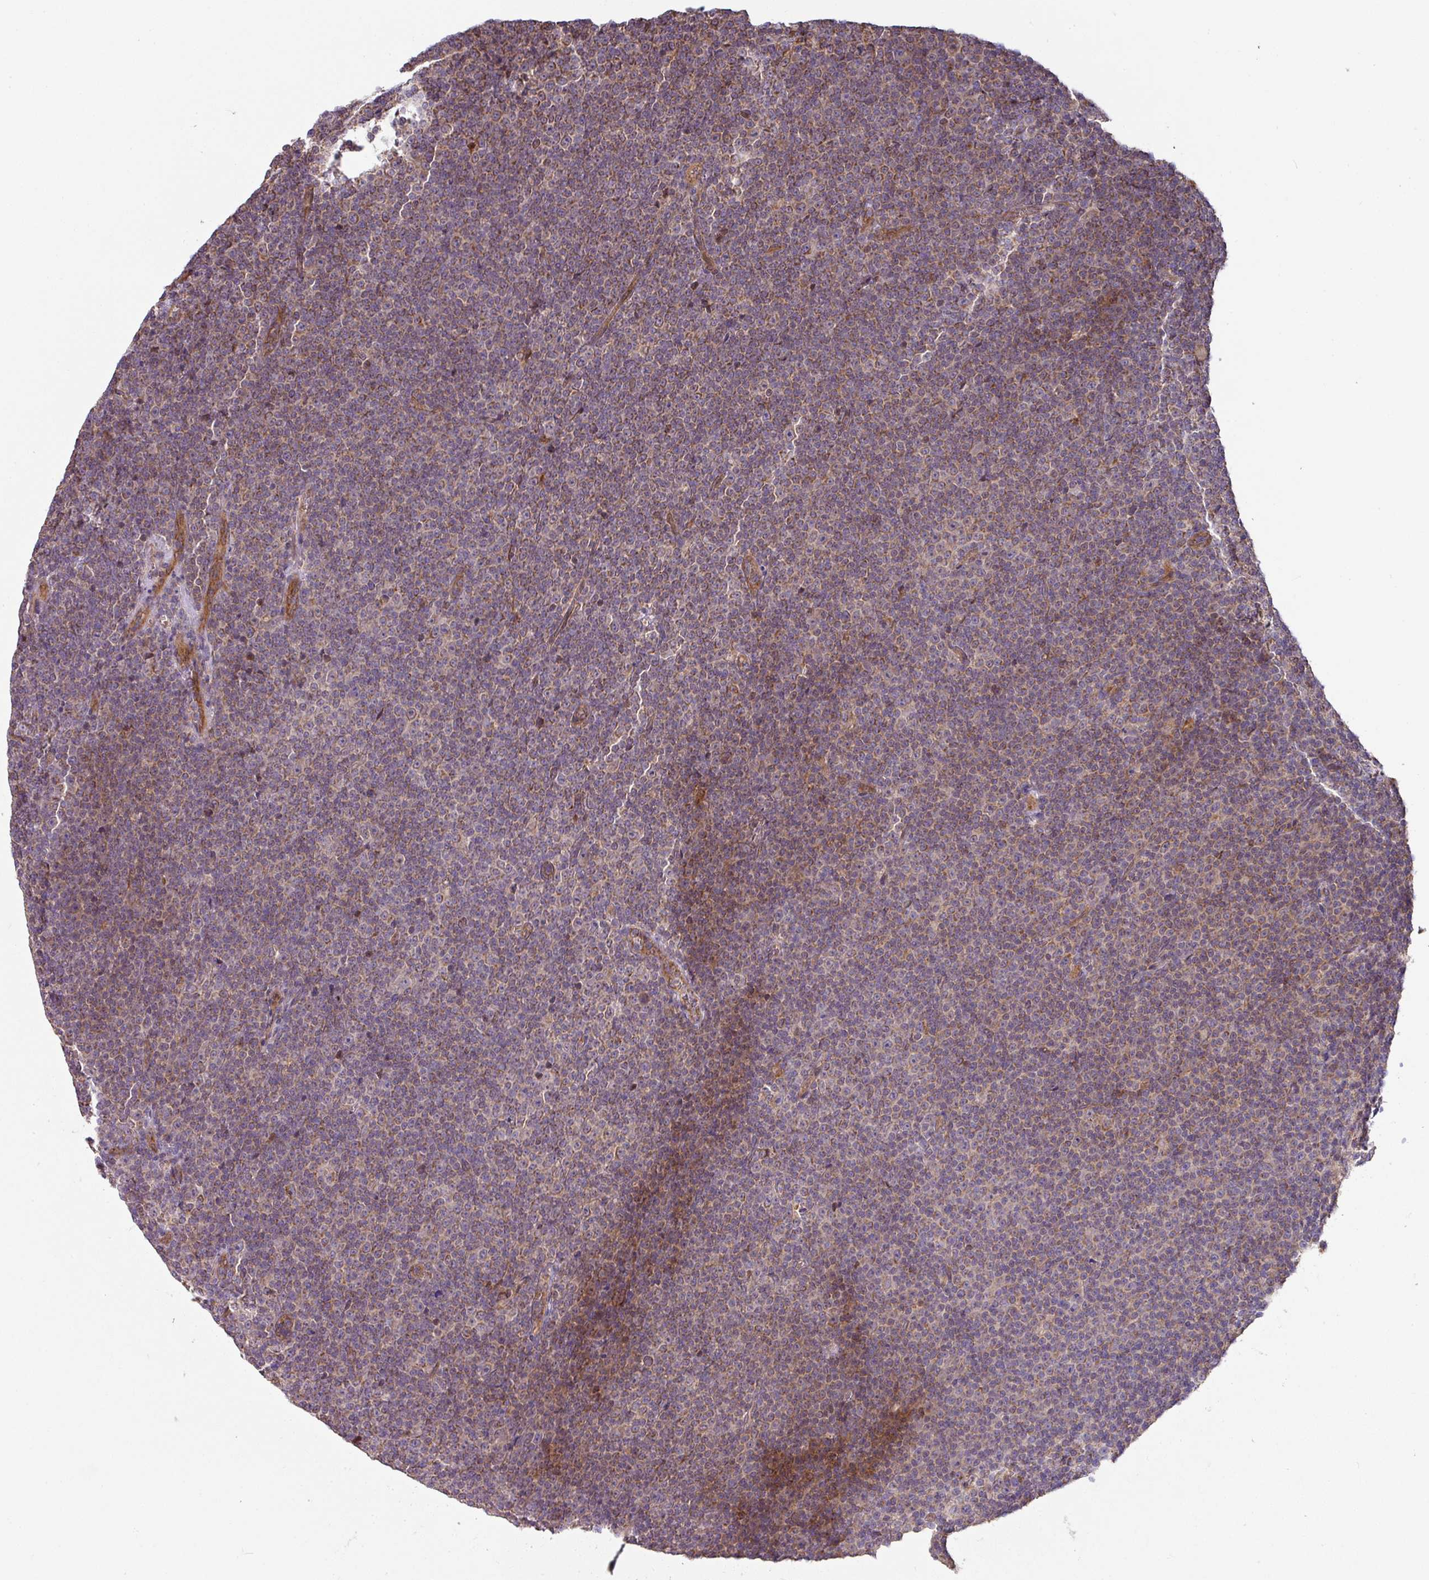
{"staining": {"intensity": "moderate", "quantity": "<25%", "location": "cytoplasmic/membranous"}, "tissue": "lymphoma", "cell_type": "Tumor cells", "image_type": "cancer", "snomed": [{"axis": "morphology", "description": "Malignant lymphoma, non-Hodgkin's type, Low grade"}, {"axis": "topography", "description": "Lymph node"}], "caption": "Low-grade malignant lymphoma, non-Hodgkin's type stained with immunohistochemistry (IHC) exhibits moderate cytoplasmic/membranous staining in approximately <25% of tumor cells.", "gene": "STK35", "patient": {"sex": "female", "age": 67}}